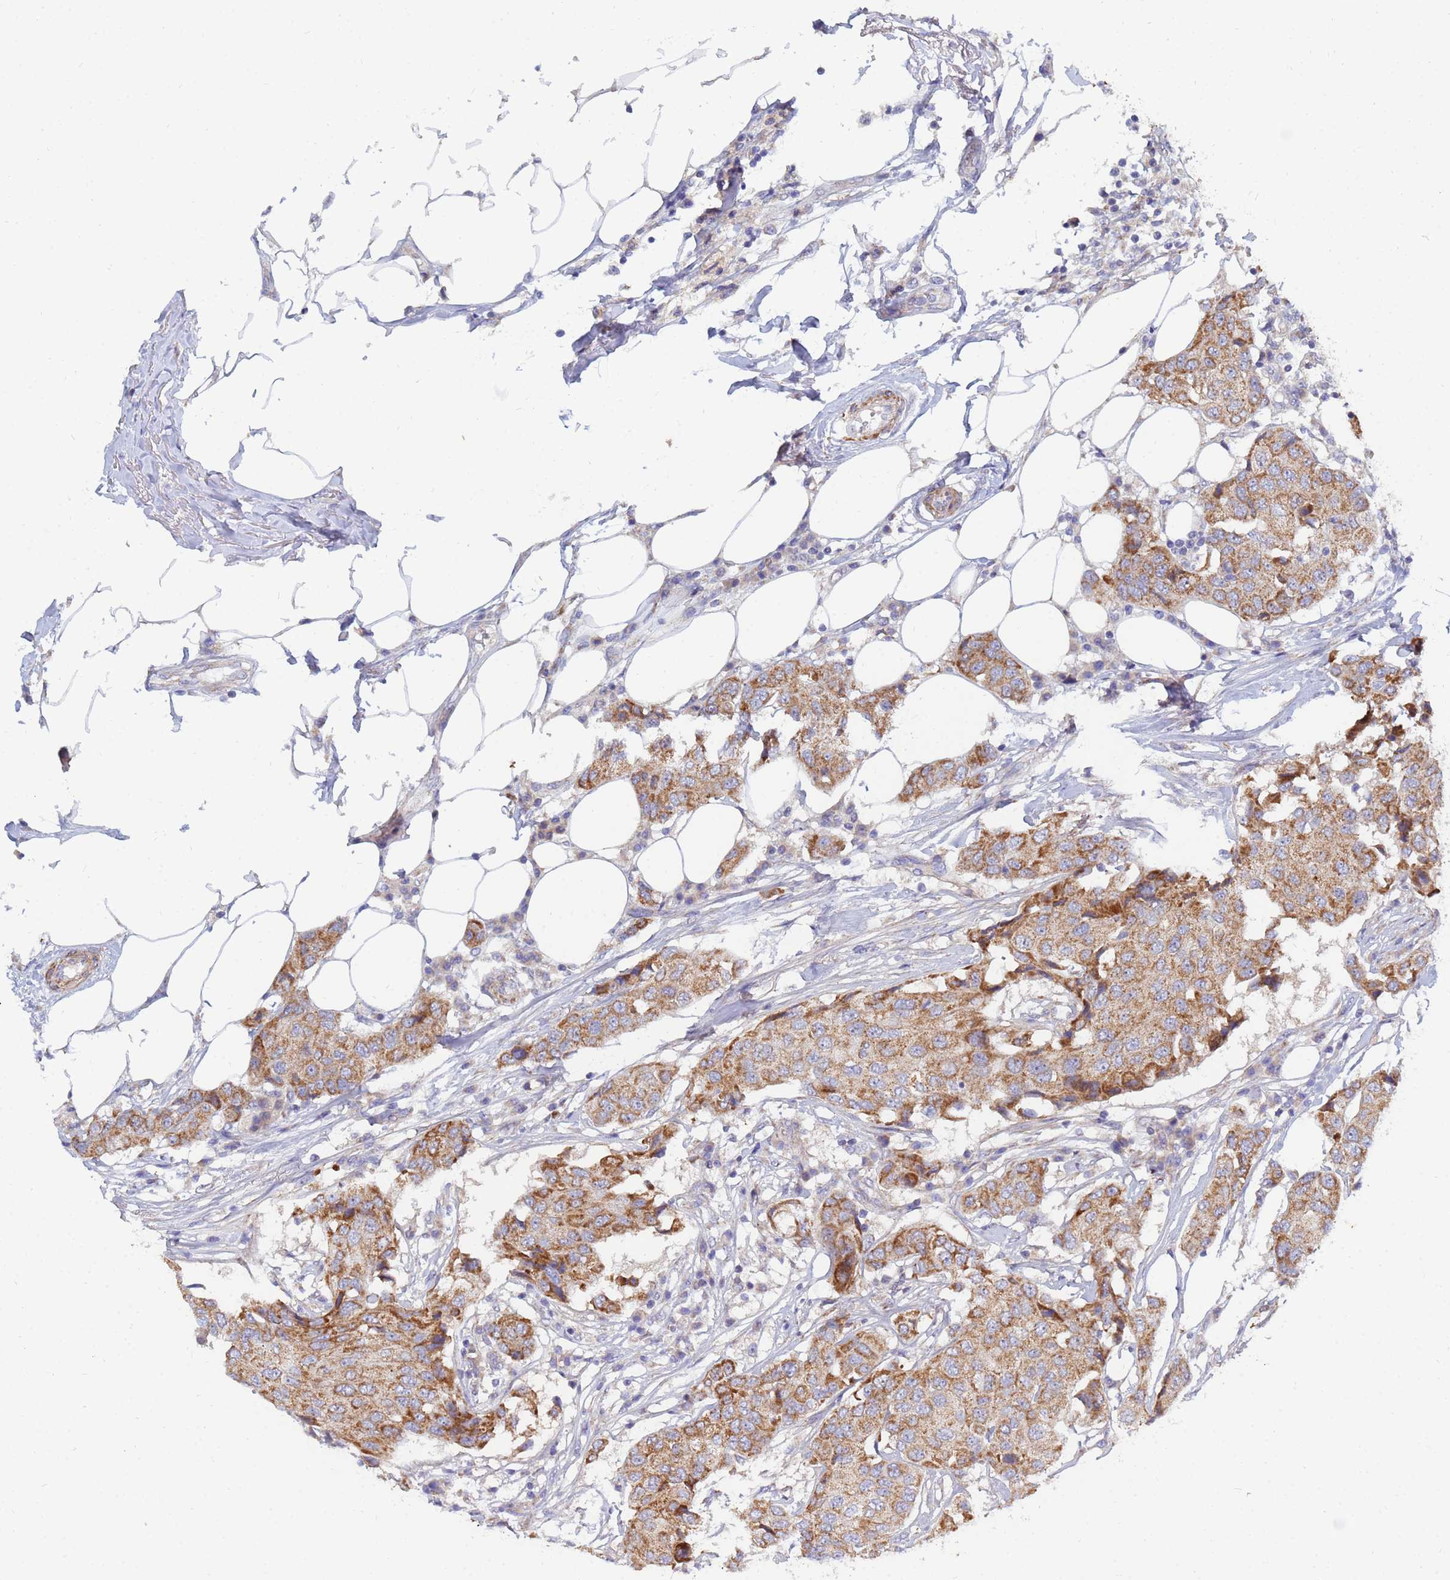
{"staining": {"intensity": "moderate", "quantity": ">75%", "location": "cytoplasmic/membranous"}, "tissue": "breast cancer", "cell_type": "Tumor cells", "image_type": "cancer", "snomed": [{"axis": "morphology", "description": "Duct carcinoma"}, {"axis": "topography", "description": "Breast"}], "caption": "About >75% of tumor cells in human breast cancer show moderate cytoplasmic/membranous protein staining as visualized by brown immunohistochemical staining.", "gene": "SDR39U1", "patient": {"sex": "female", "age": 80}}